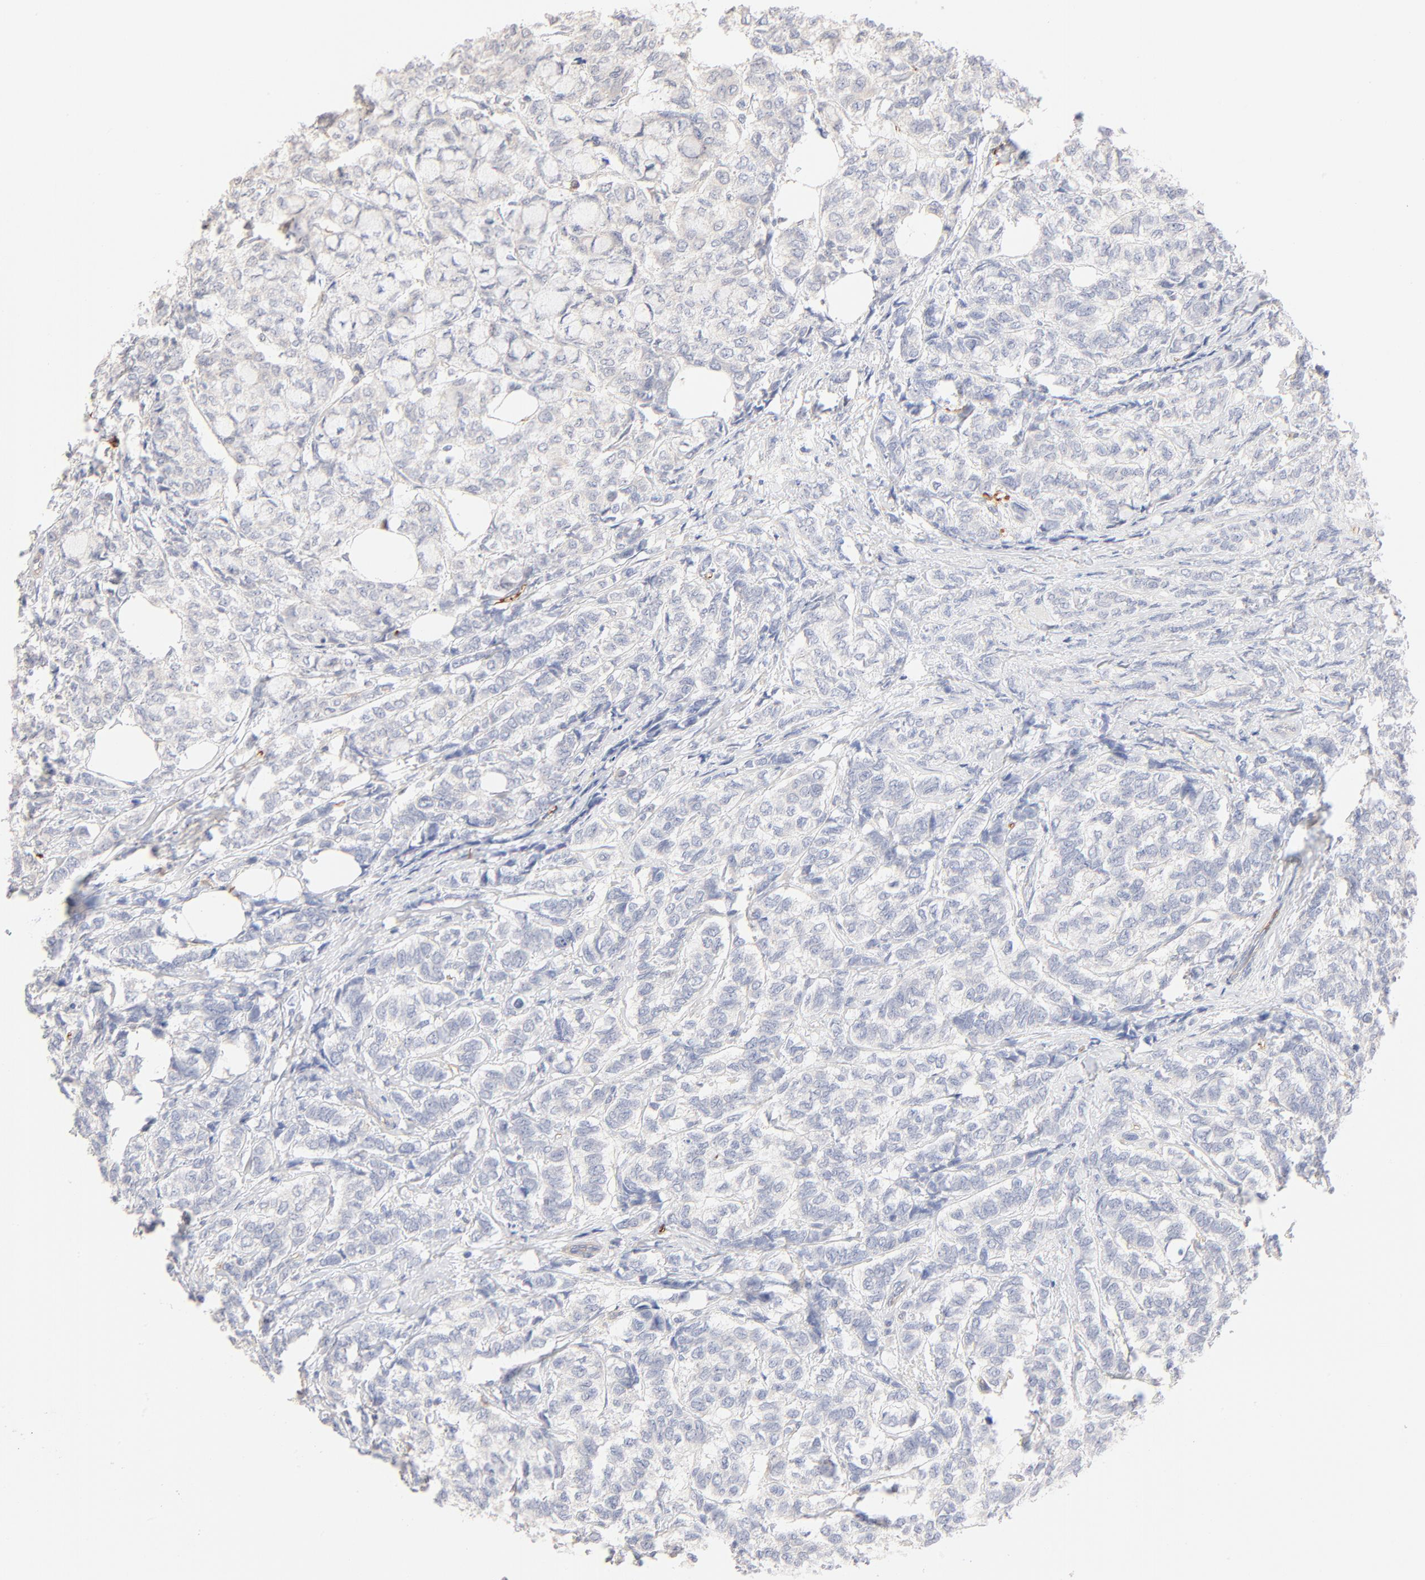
{"staining": {"intensity": "negative", "quantity": "none", "location": "none"}, "tissue": "breast cancer", "cell_type": "Tumor cells", "image_type": "cancer", "snomed": [{"axis": "morphology", "description": "Lobular carcinoma"}, {"axis": "topography", "description": "Breast"}], "caption": "Tumor cells are negative for brown protein staining in breast lobular carcinoma.", "gene": "SPTB", "patient": {"sex": "female", "age": 60}}